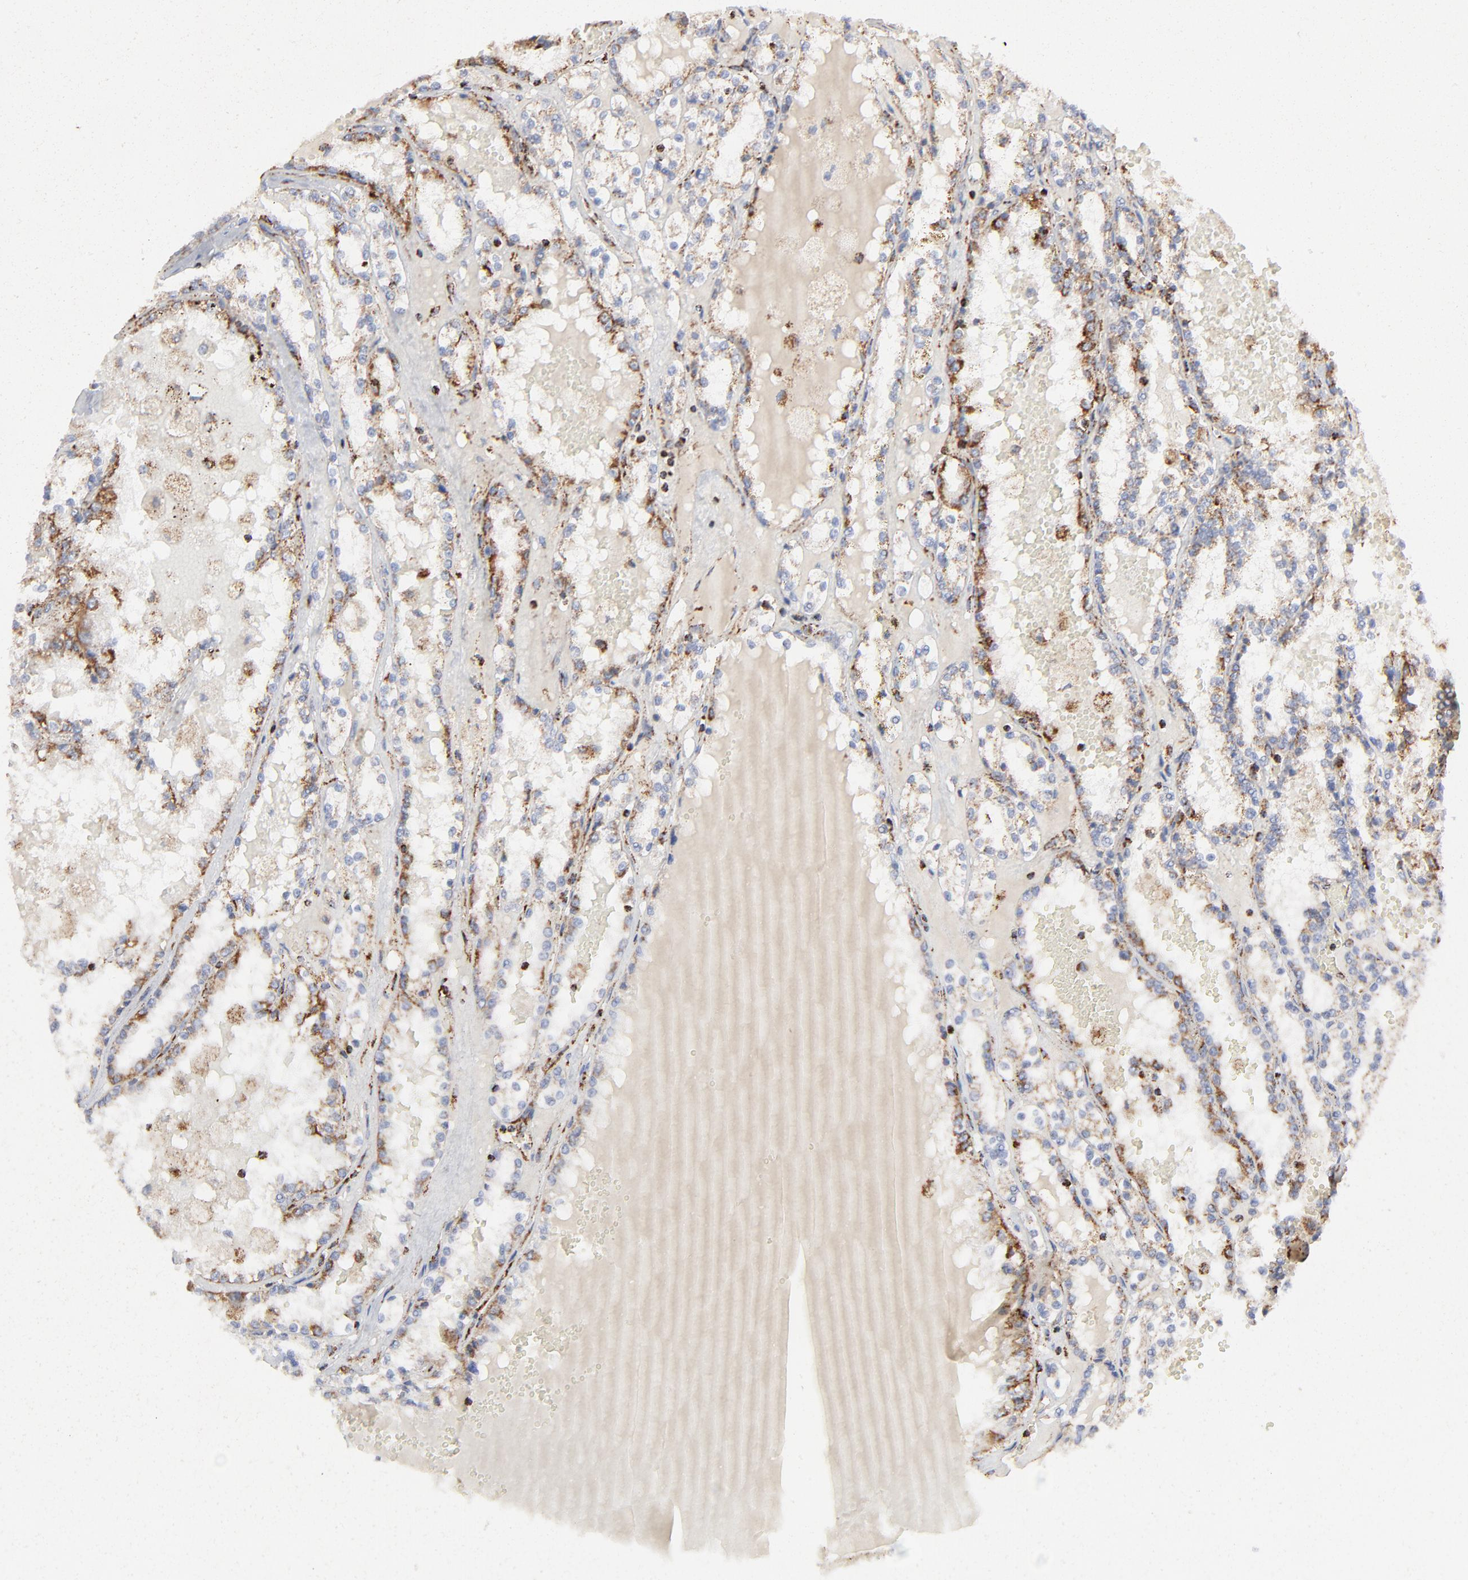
{"staining": {"intensity": "strong", "quantity": ">75%", "location": "cytoplasmic/membranous"}, "tissue": "renal cancer", "cell_type": "Tumor cells", "image_type": "cancer", "snomed": [{"axis": "morphology", "description": "Adenocarcinoma, NOS"}, {"axis": "topography", "description": "Kidney"}], "caption": "IHC histopathology image of neoplastic tissue: human renal cancer stained using immunohistochemistry exhibits high levels of strong protein expression localized specifically in the cytoplasmic/membranous of tumor cells, appearing as a cytoplasmic/membranous brown color.", "gene": "ASB3", "patient": {"sex": "female", "age": 56}}